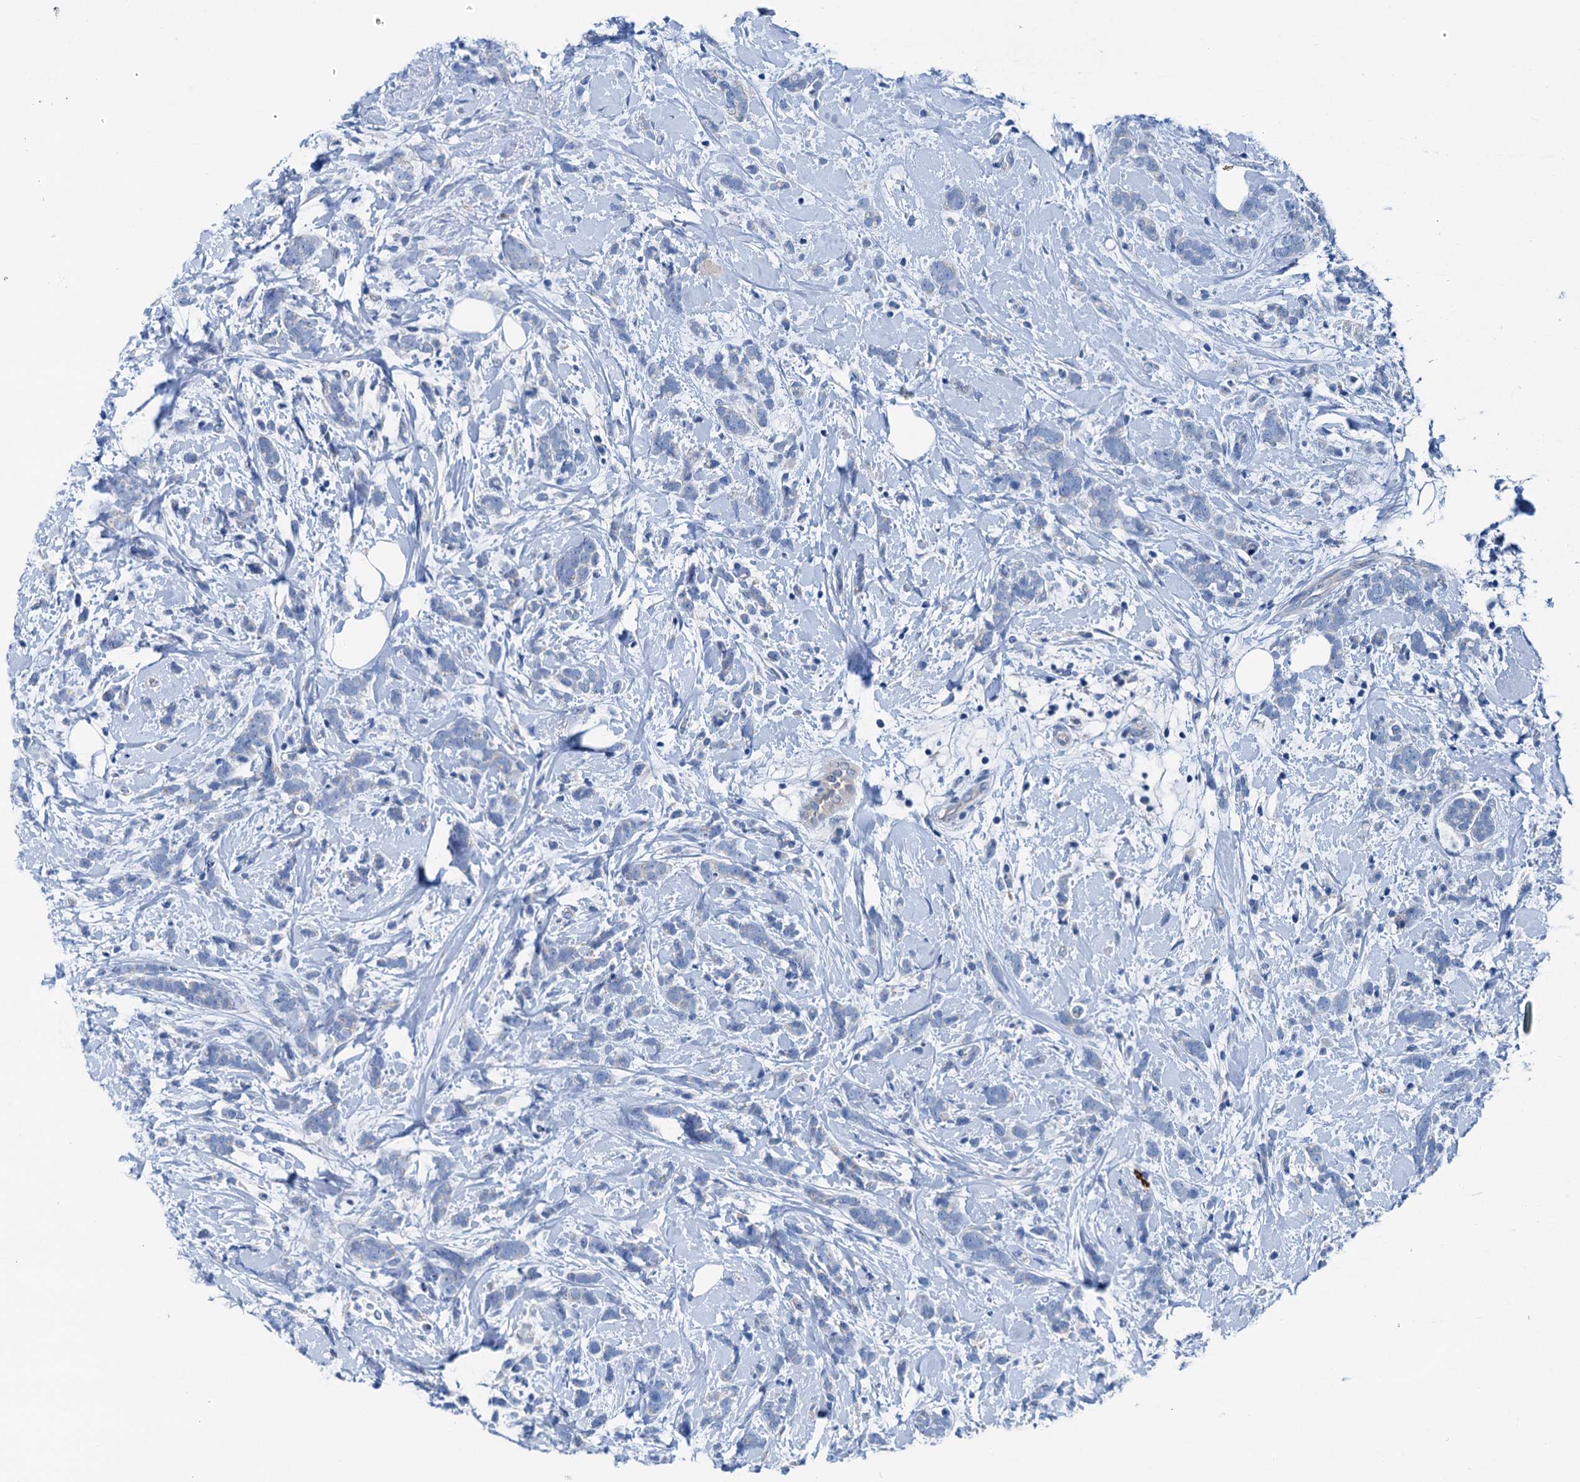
{"staining": {"intensity": "negative", "quantity": "none", "location": "none"}, "tissue": "breast cancer", "cell_type": "Tumor cells", "image_type": "cancer", "snomed": [{"axis": "morphology", "description": "Lobular carcinoma"}, {"axis": "topography", "description": "Breast"}], "caption": "Breast cancer stained for a protein using immunohistochemistry reveals no positivity tumor cells.", "gene": "KNDC1", "patient": {"sex": "female", "age": 58}}